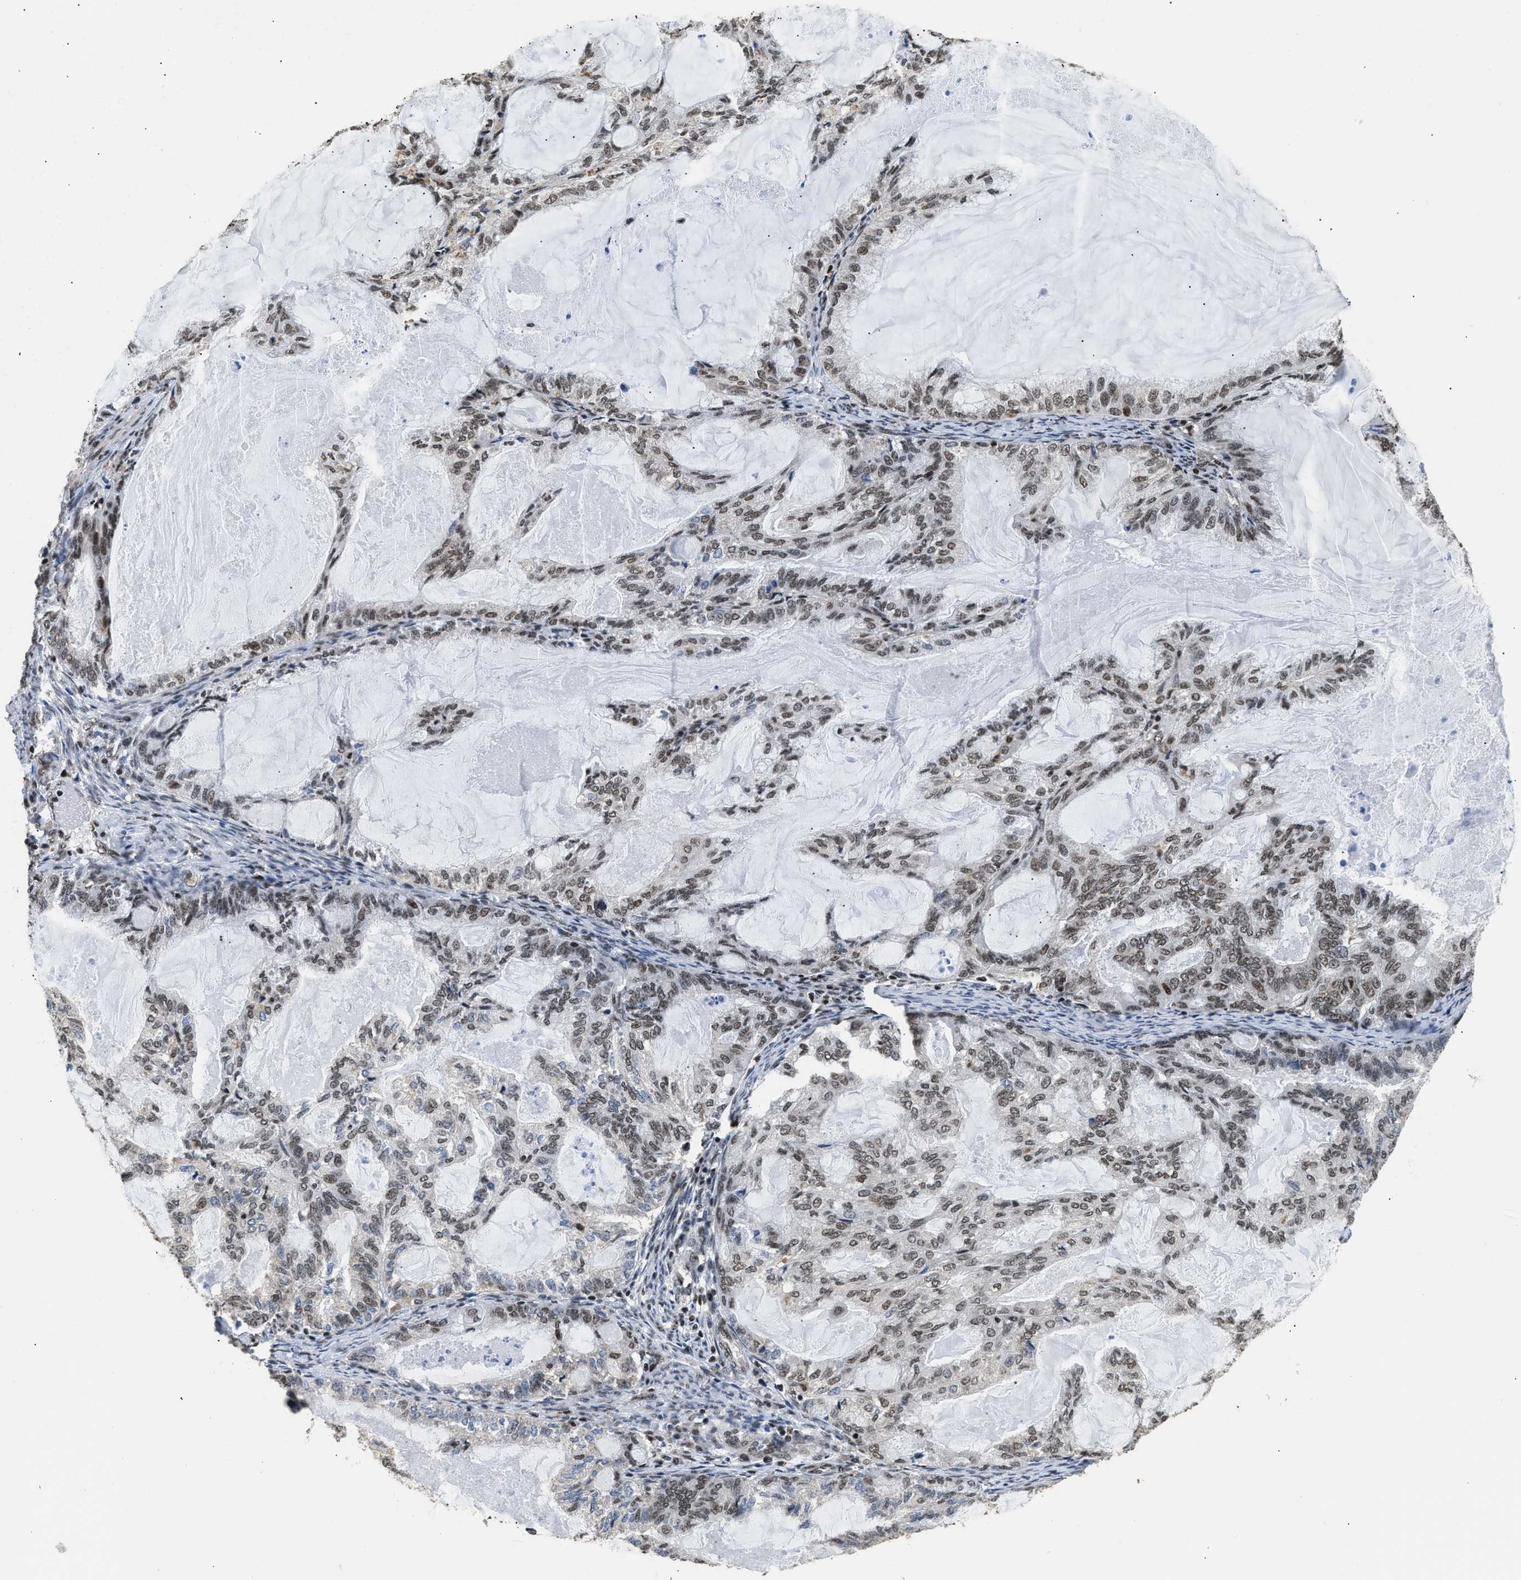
{"staining": {"intensity": "weak", "quantity": ">75%", "location": "nuclear"}, "tissue": "endometrial cancer", "cell_type": "Tumor cells", "image_type": "cancer", "snomed": [{"axis": "morphology", "description": "Adenocarcinoma, NOS"}, {"axis": "topography", "description": "Endometrium"}], "caption": "Adenocarcinoma (endometrial) stained for a protein (brown) shows weak nuclear positive expression in about >75% of tumor cells.", "gene": "RAD21", "patient": {"sex": "female", "age": 86}}